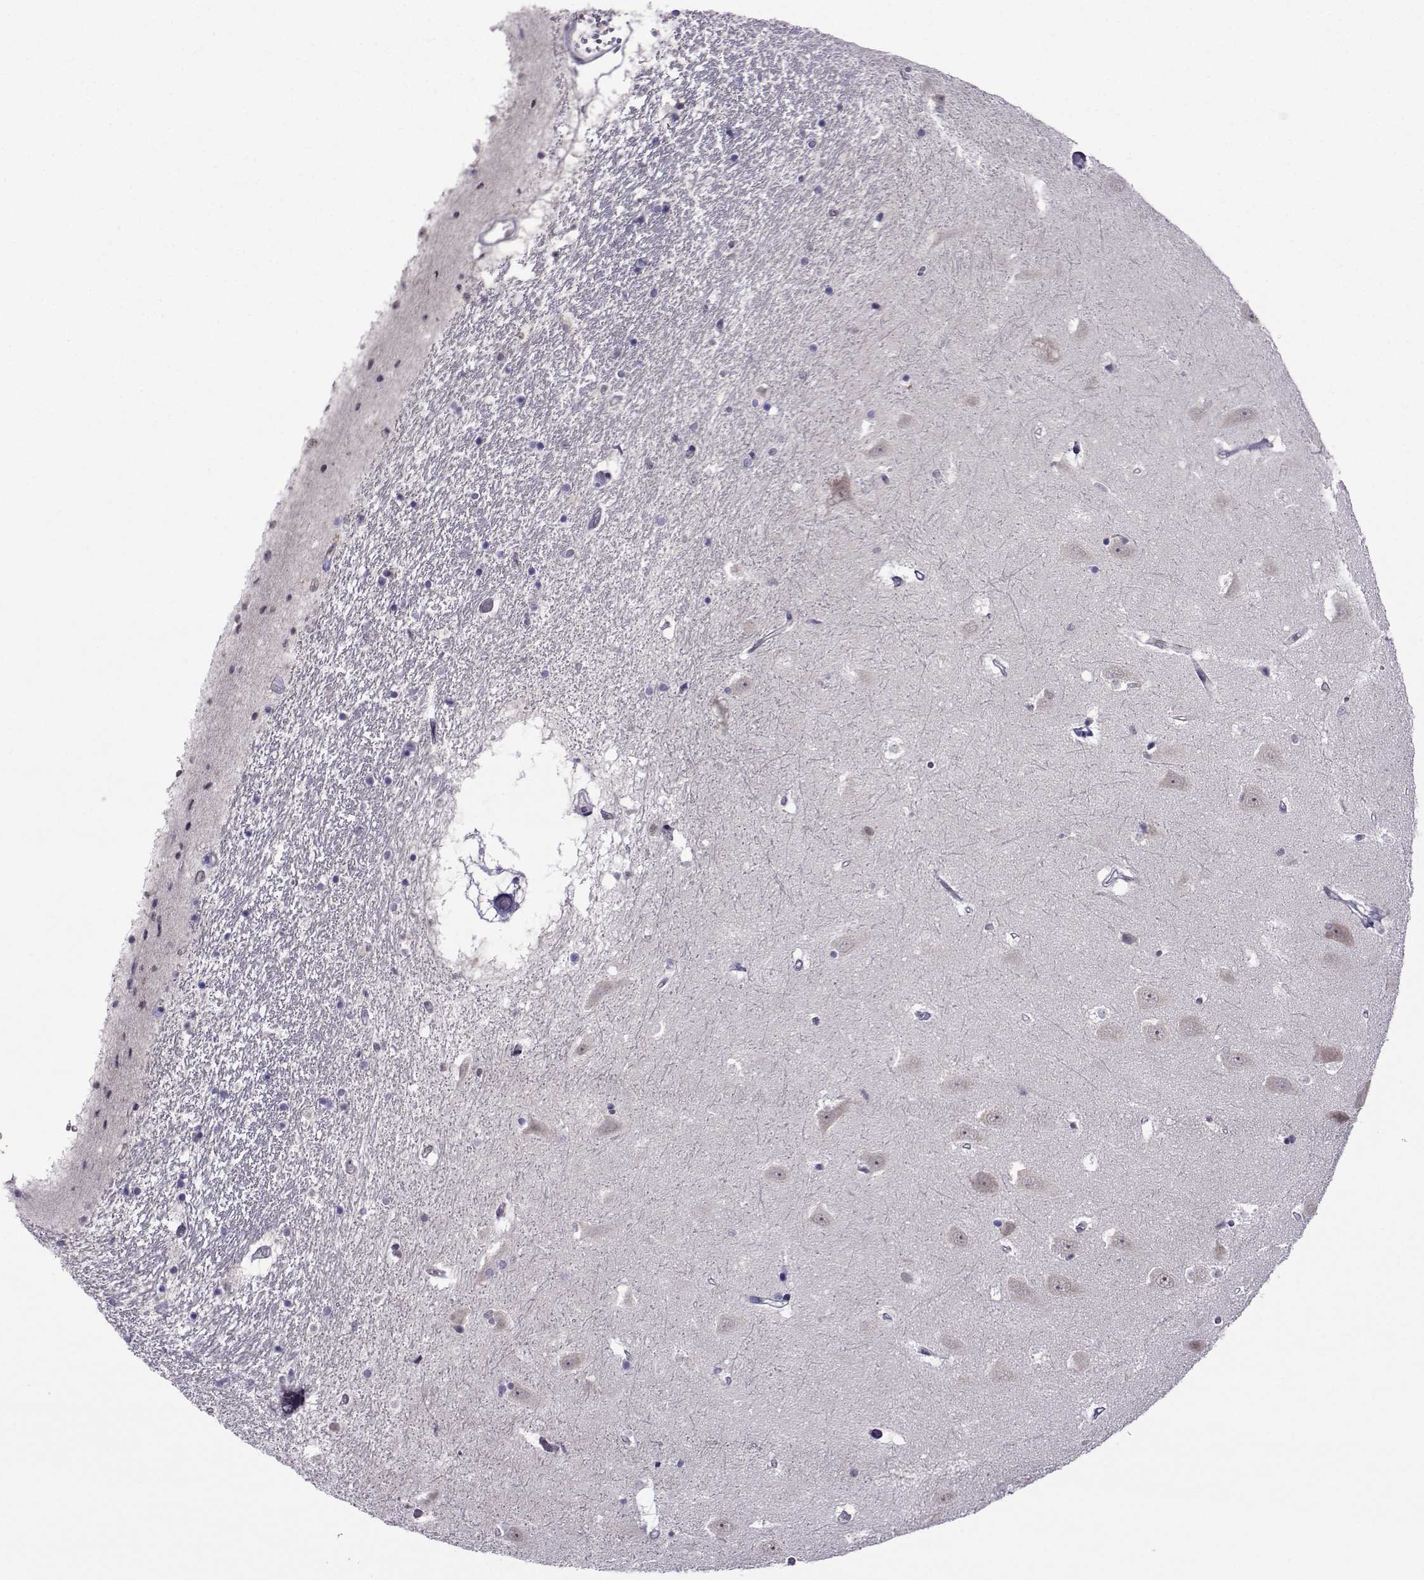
{"staining": {"intensity": "negative", "quantity": "none", "location": "none"}, "tissue": "hippocampus", "cell_type": "Glial cells", "image_type": "normal", "snomed": [{"axis": "morphology", "description": "Normal tissue, NOS"}, {"axis": "topography", "description": "Hippocampus"}], "caption": "This is a image of IHC staining of benign hippocampus, which shows no staining in glial cells.", "gene": "DDX20", "patient": {"sex": "male", "age": 44}}